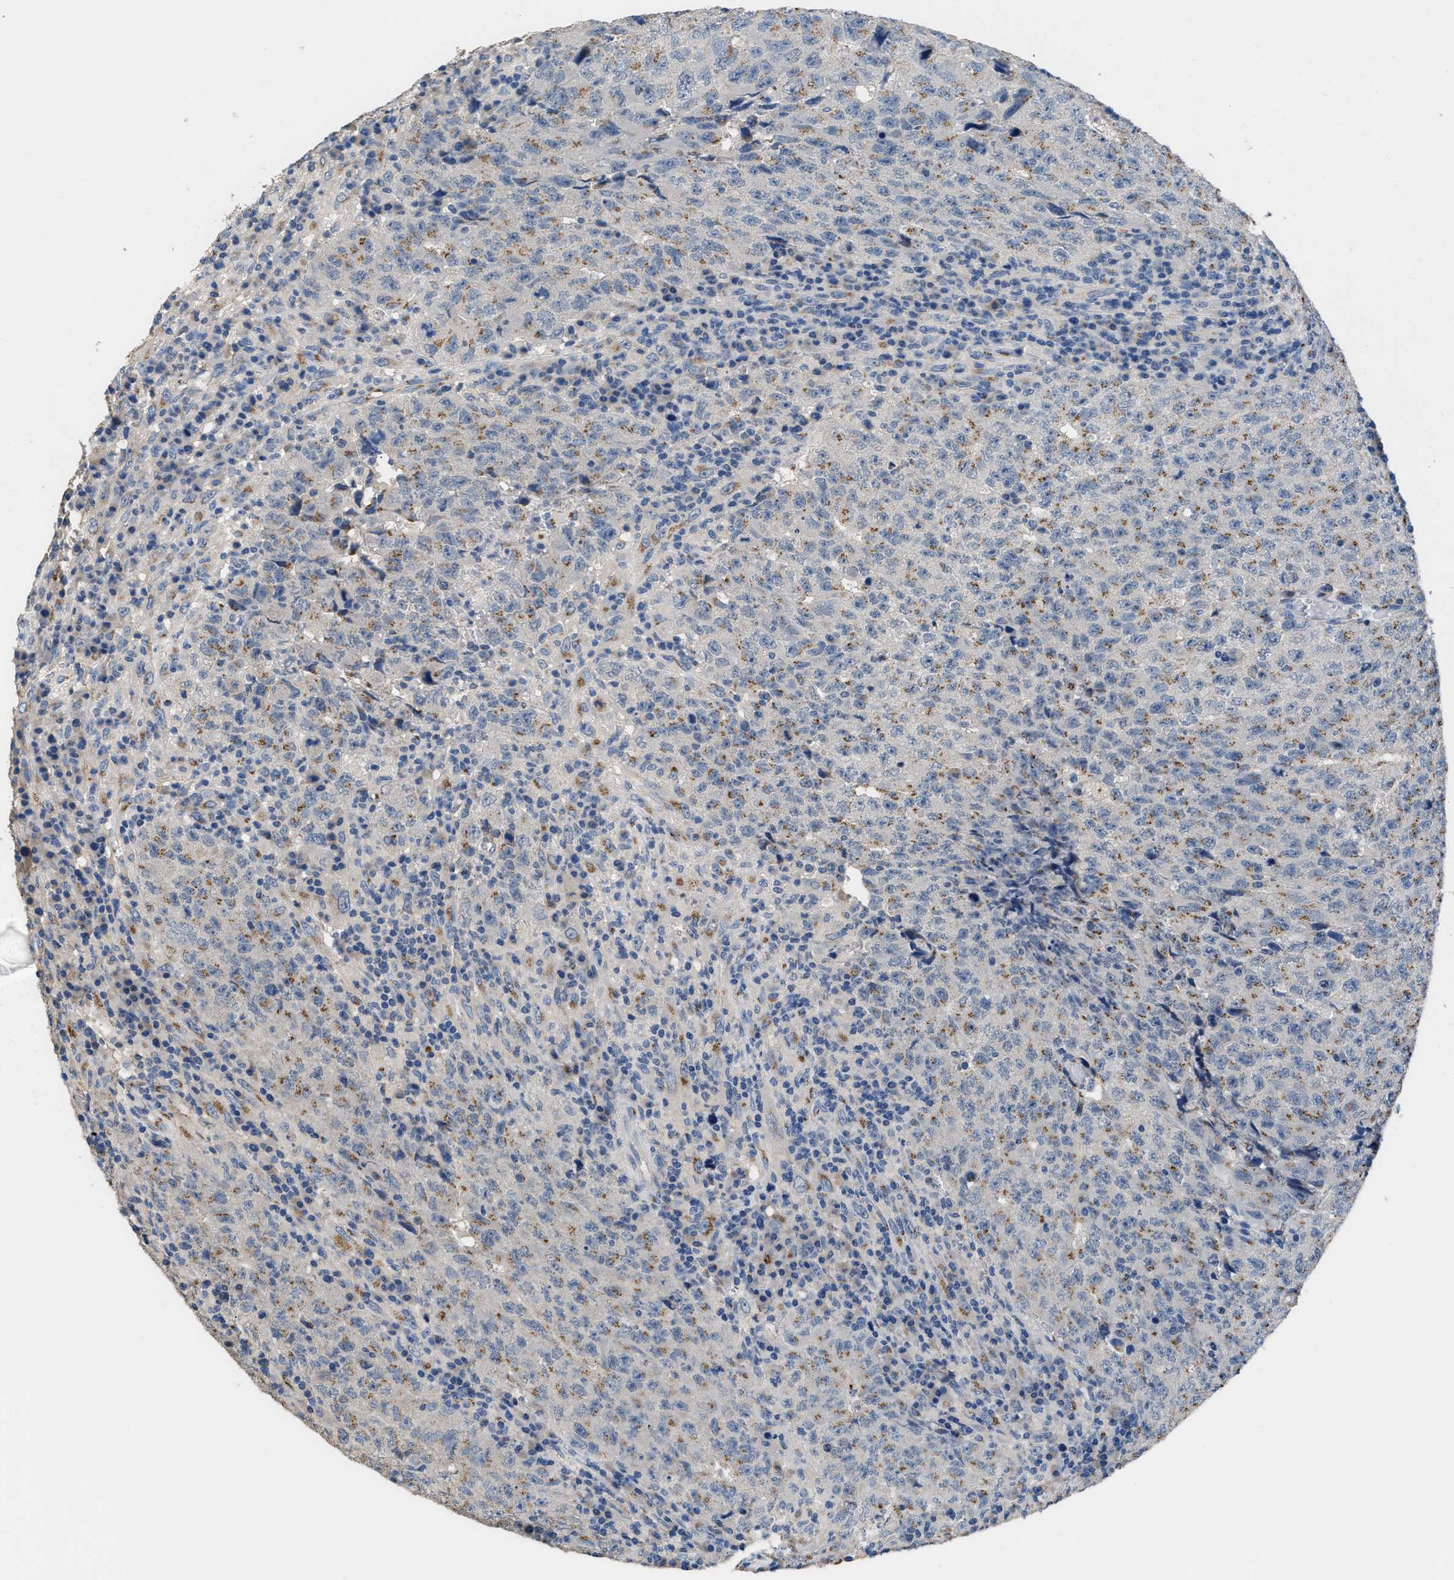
{"staining": {"intensity": "moderate", "quantity": "25%-75%", "location": "cytoplasmic/membranous"}, "tissue": "testis cancer", "cell_type": "Tumor cells", "image_type": "cancer", "snomed": [{"axis": "morphology", "description": "Necrosis, NOS"}, {"axis": "morphology", "description": "Carcinoma, Embryonal, NOS"}, {"axis": "topography", "description": "Testis"}], "caption": "Testis cancer tissue reveals moderate cytoplasmic/membranous staining in approximately 25%-75% of tumor cells", "gene": "GOLM1", "patient": {"sex": "male", "age": 19}}